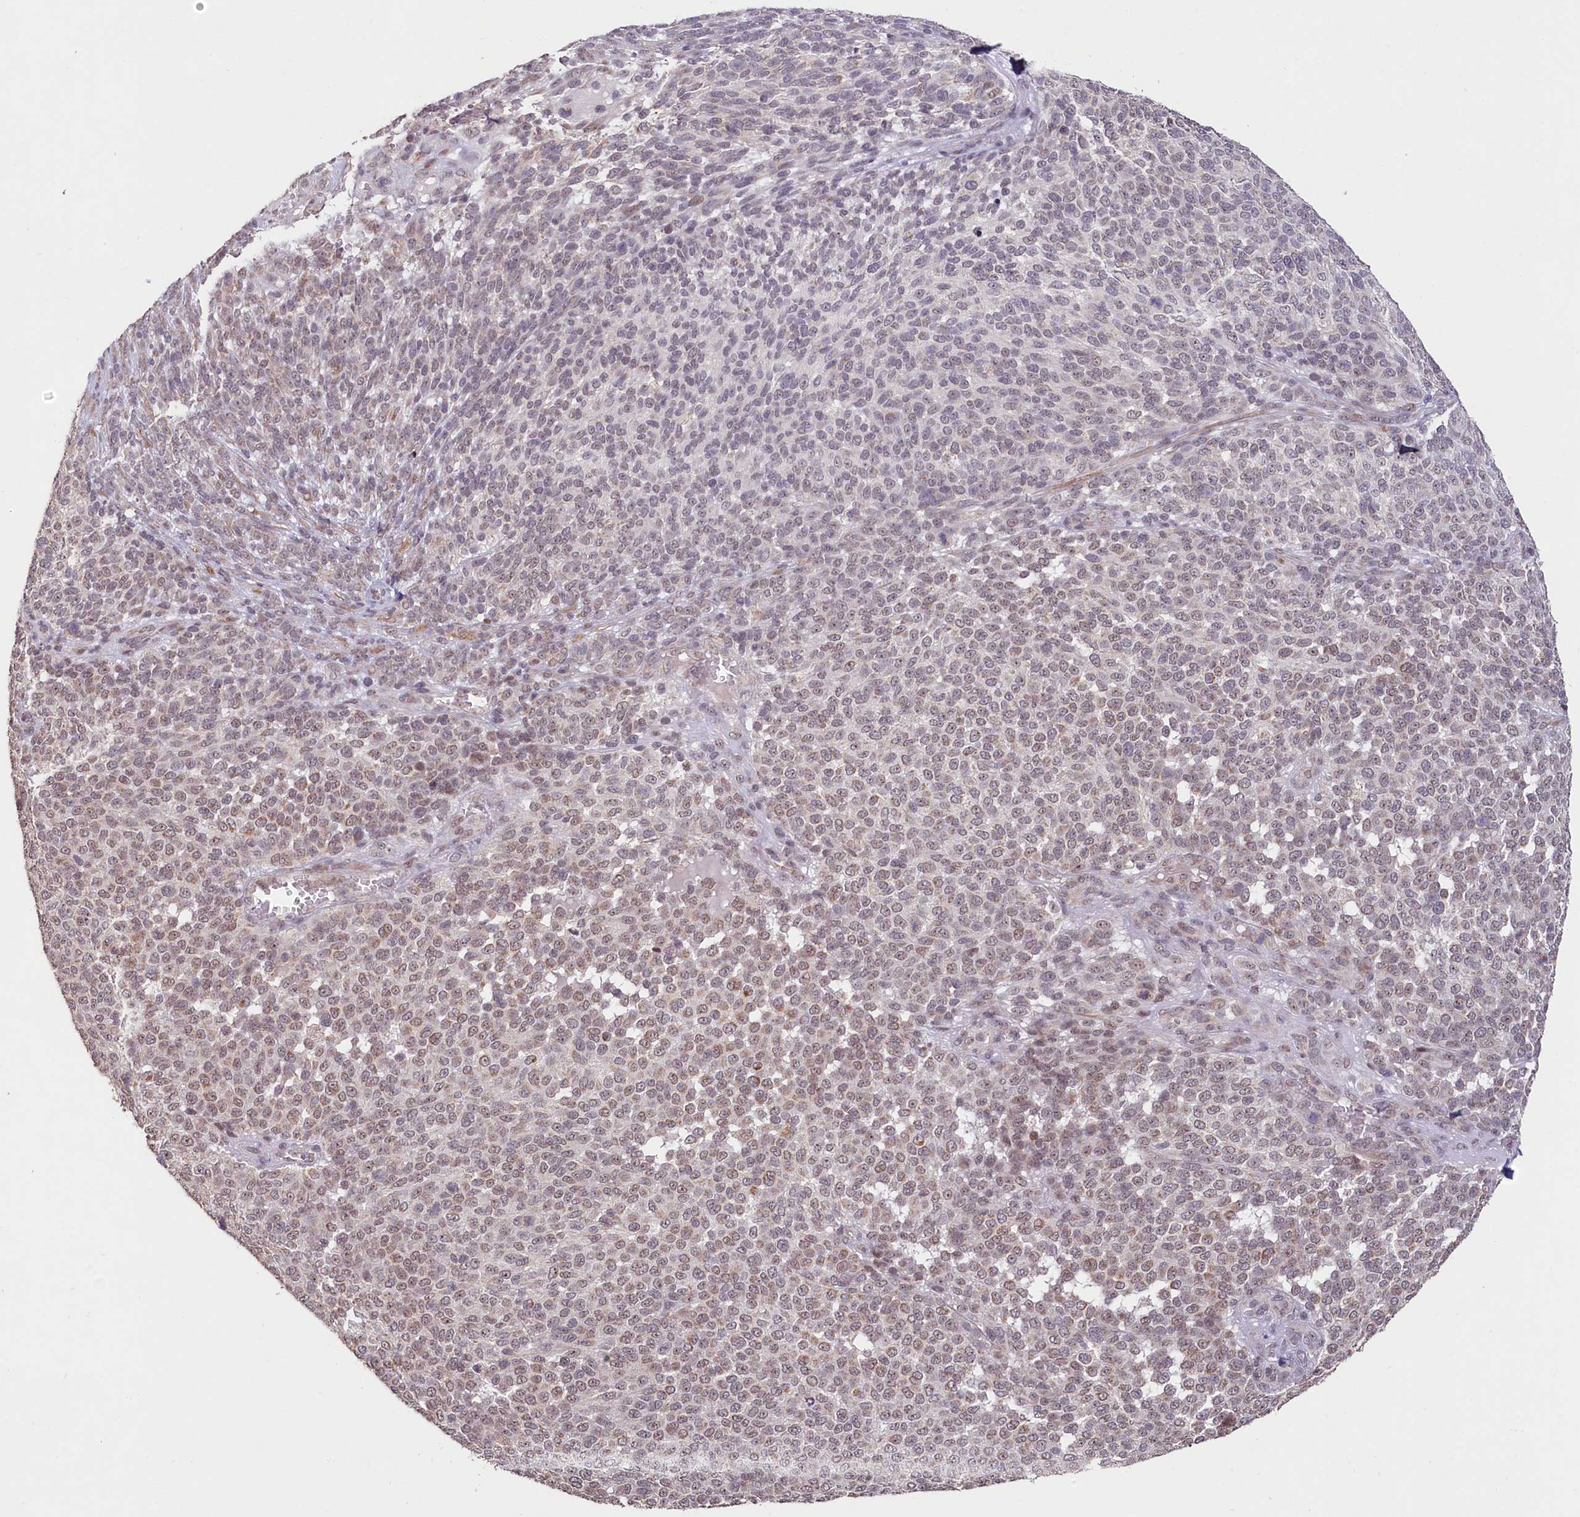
{"staining": {"intensity": "weak", "quantity": "25%-75%", "location": "cytoplasmic/membranous,nuclear"}, "tissue": "melanoma", "cell_type": "Tumor cells", "image_type": "cancer", "snomed": [{"axis": "morphology", "description": "Malignant melanoma, NOS"}, {"axis": "topography", "description": "Skin"}], "caption": "Protein staining of melanoma tissue demonstrates weak cytoplasmic/membranous and nuclear staining in approximately 25%-75% of tumor cells.", "gene": "PDE6D", "patient": {"sex": "male", "age": 49}}